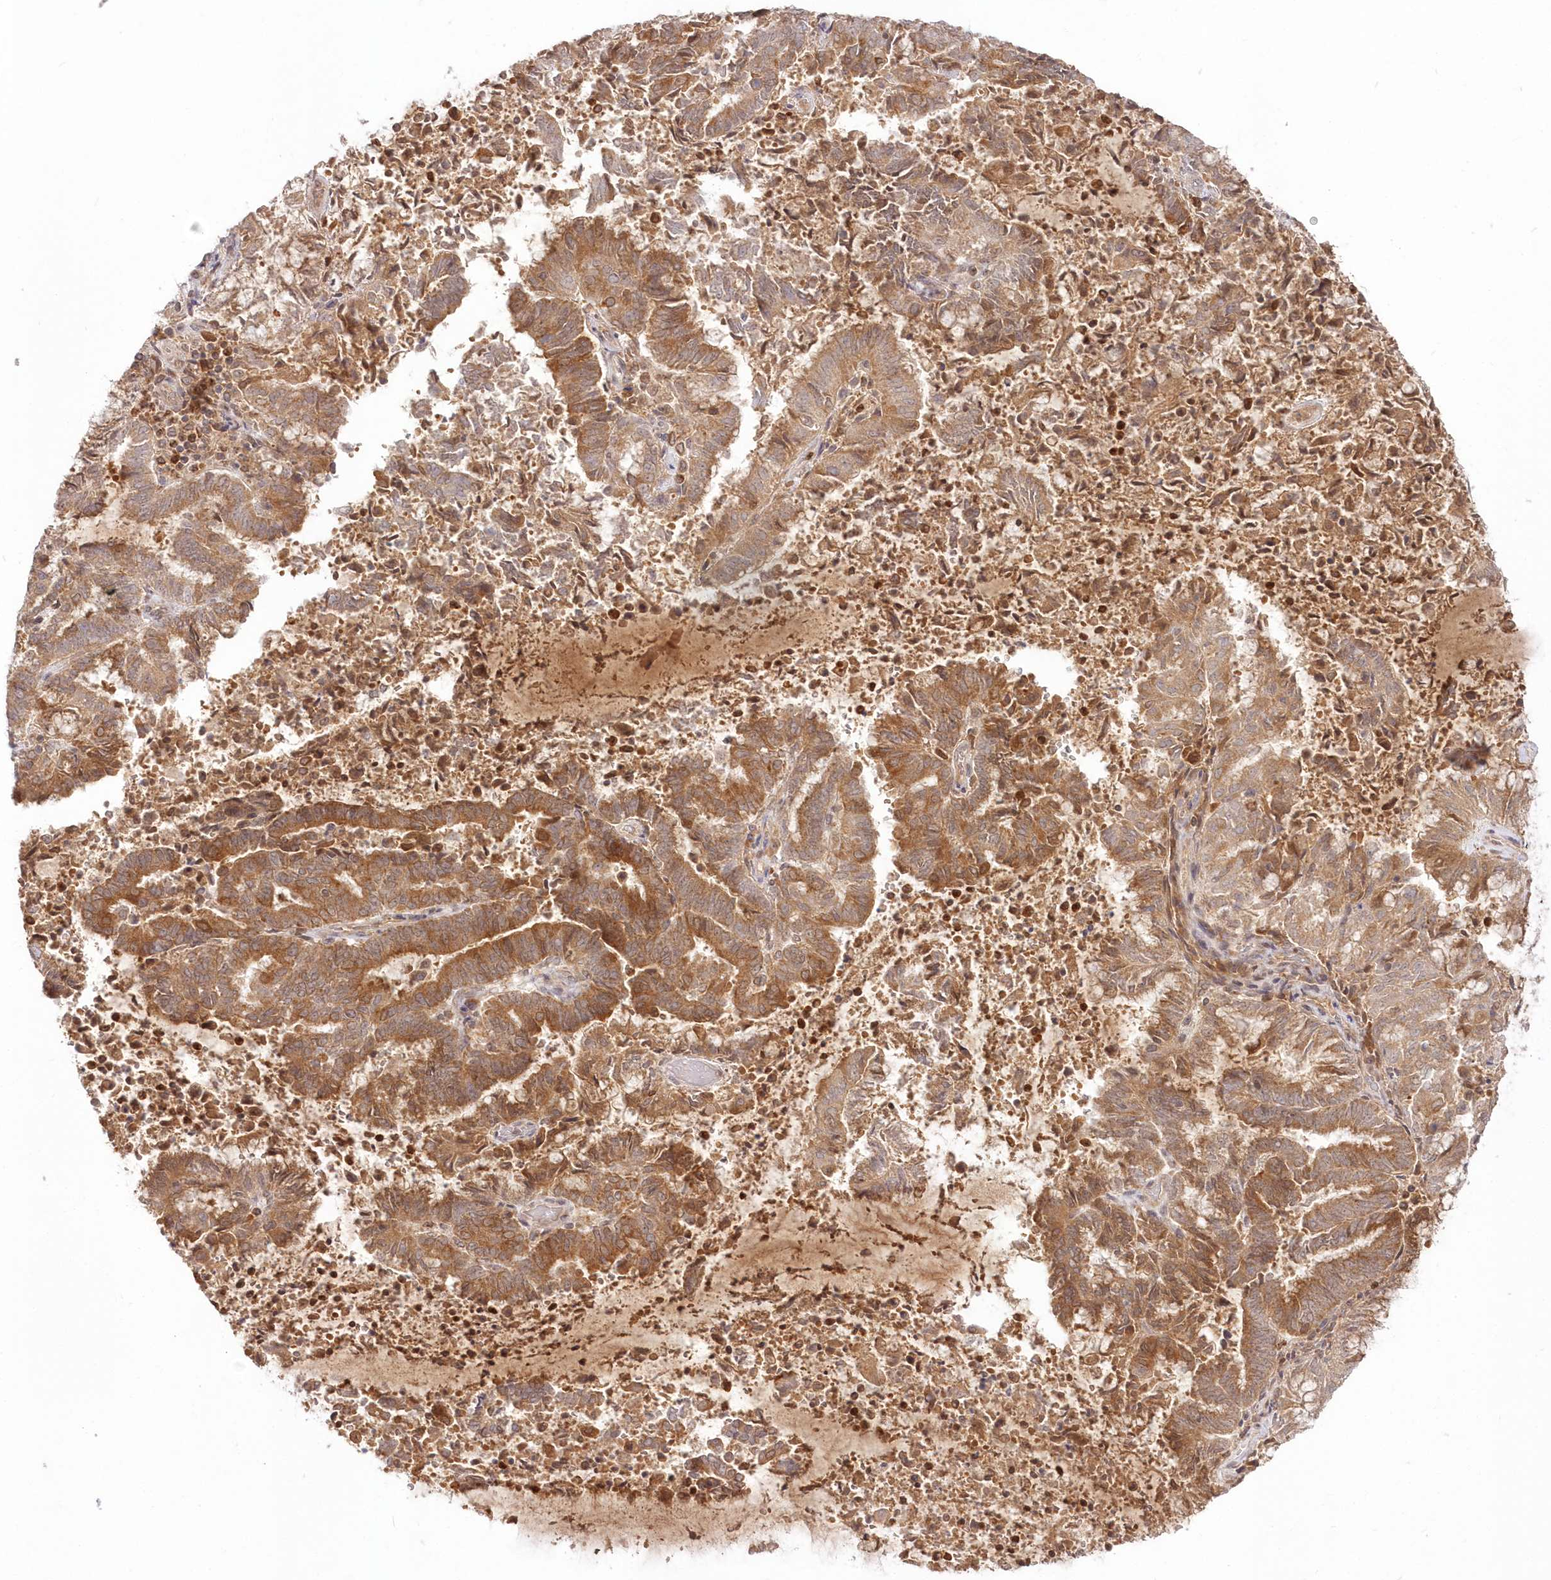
{"staining": {"intensity": "moderate", "quantity": ">75%", "location": "cytoplasmic/membranous"}, "tissue": "endometrial cancer", "cell_type": "Tumor cells", "image_type": "cancer", "snomed": [{"axis": "morphology", "description": "Adenocarcinoma, NOS"}, {"axis": "topography", "description": "Endometrium"}], "caption": "Immunohistochemistry micrograph of human adenocarcinoma (endometrial) stained for a protein (brown), which reveals medium levels of moderate cytoplasmic/membranous expression in about >75% of tumor cells.", "gene": "MTMR3", "patient": {"sex": "female", "age": 80}}